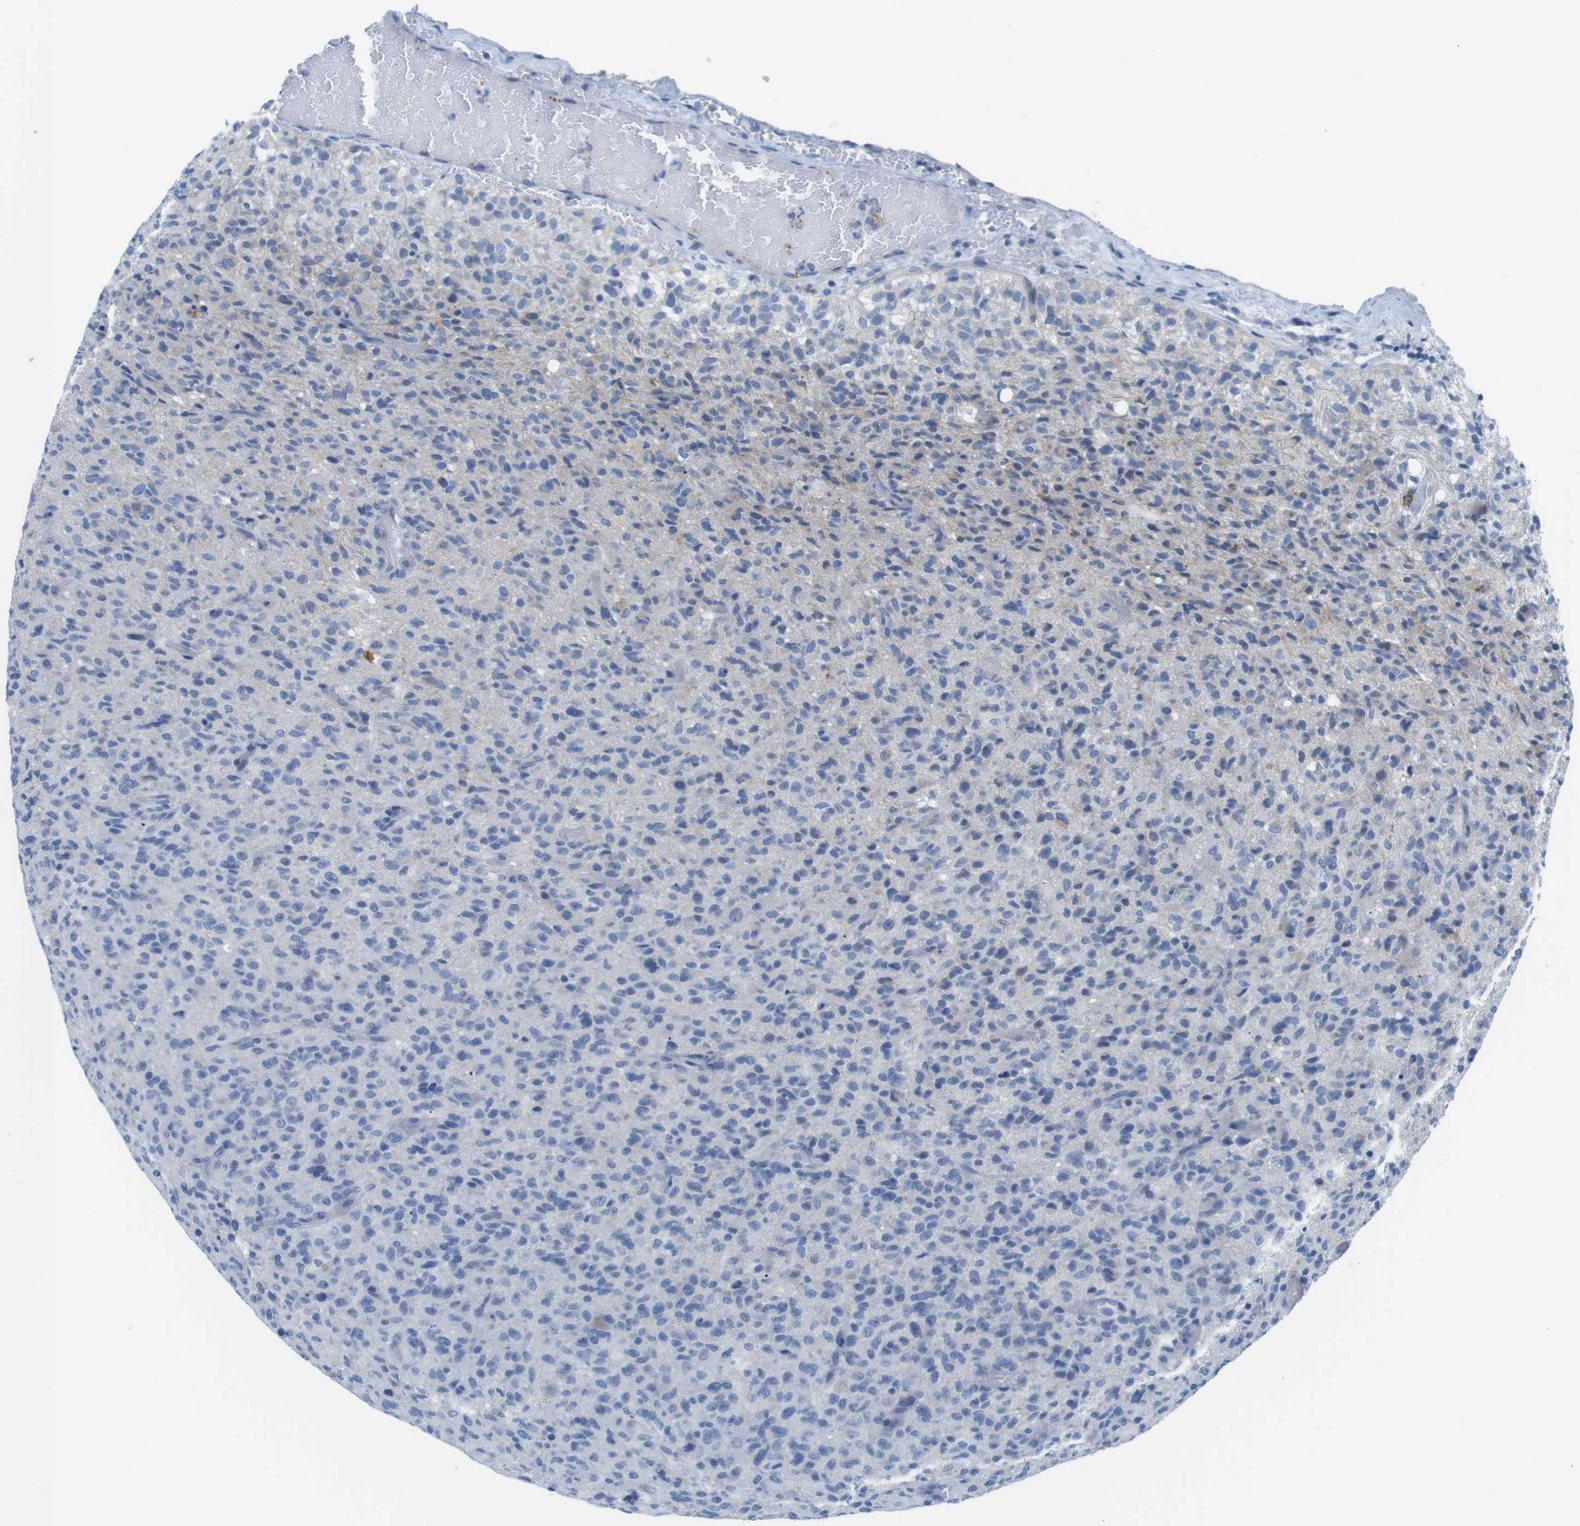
{"staining": {"intensity": "negative", "quantity": "none", "location": "none"}, "tissue": "glioma", "cell_type": "Tumor cells", "image_type": "cancer", "snomed": [{"axis": "morphology", "description": "Glioma, malignant, High grade"}, {"axis": "topography", "description": "Brain"}], "caption": "The immunohistochemistry (IHC) photomicrograph has no significant positivity in tumor cells of malignant glioma (high-grade) tissue.", "gene": "MUC2", "patient": {"sex": "male", "age": 71}}